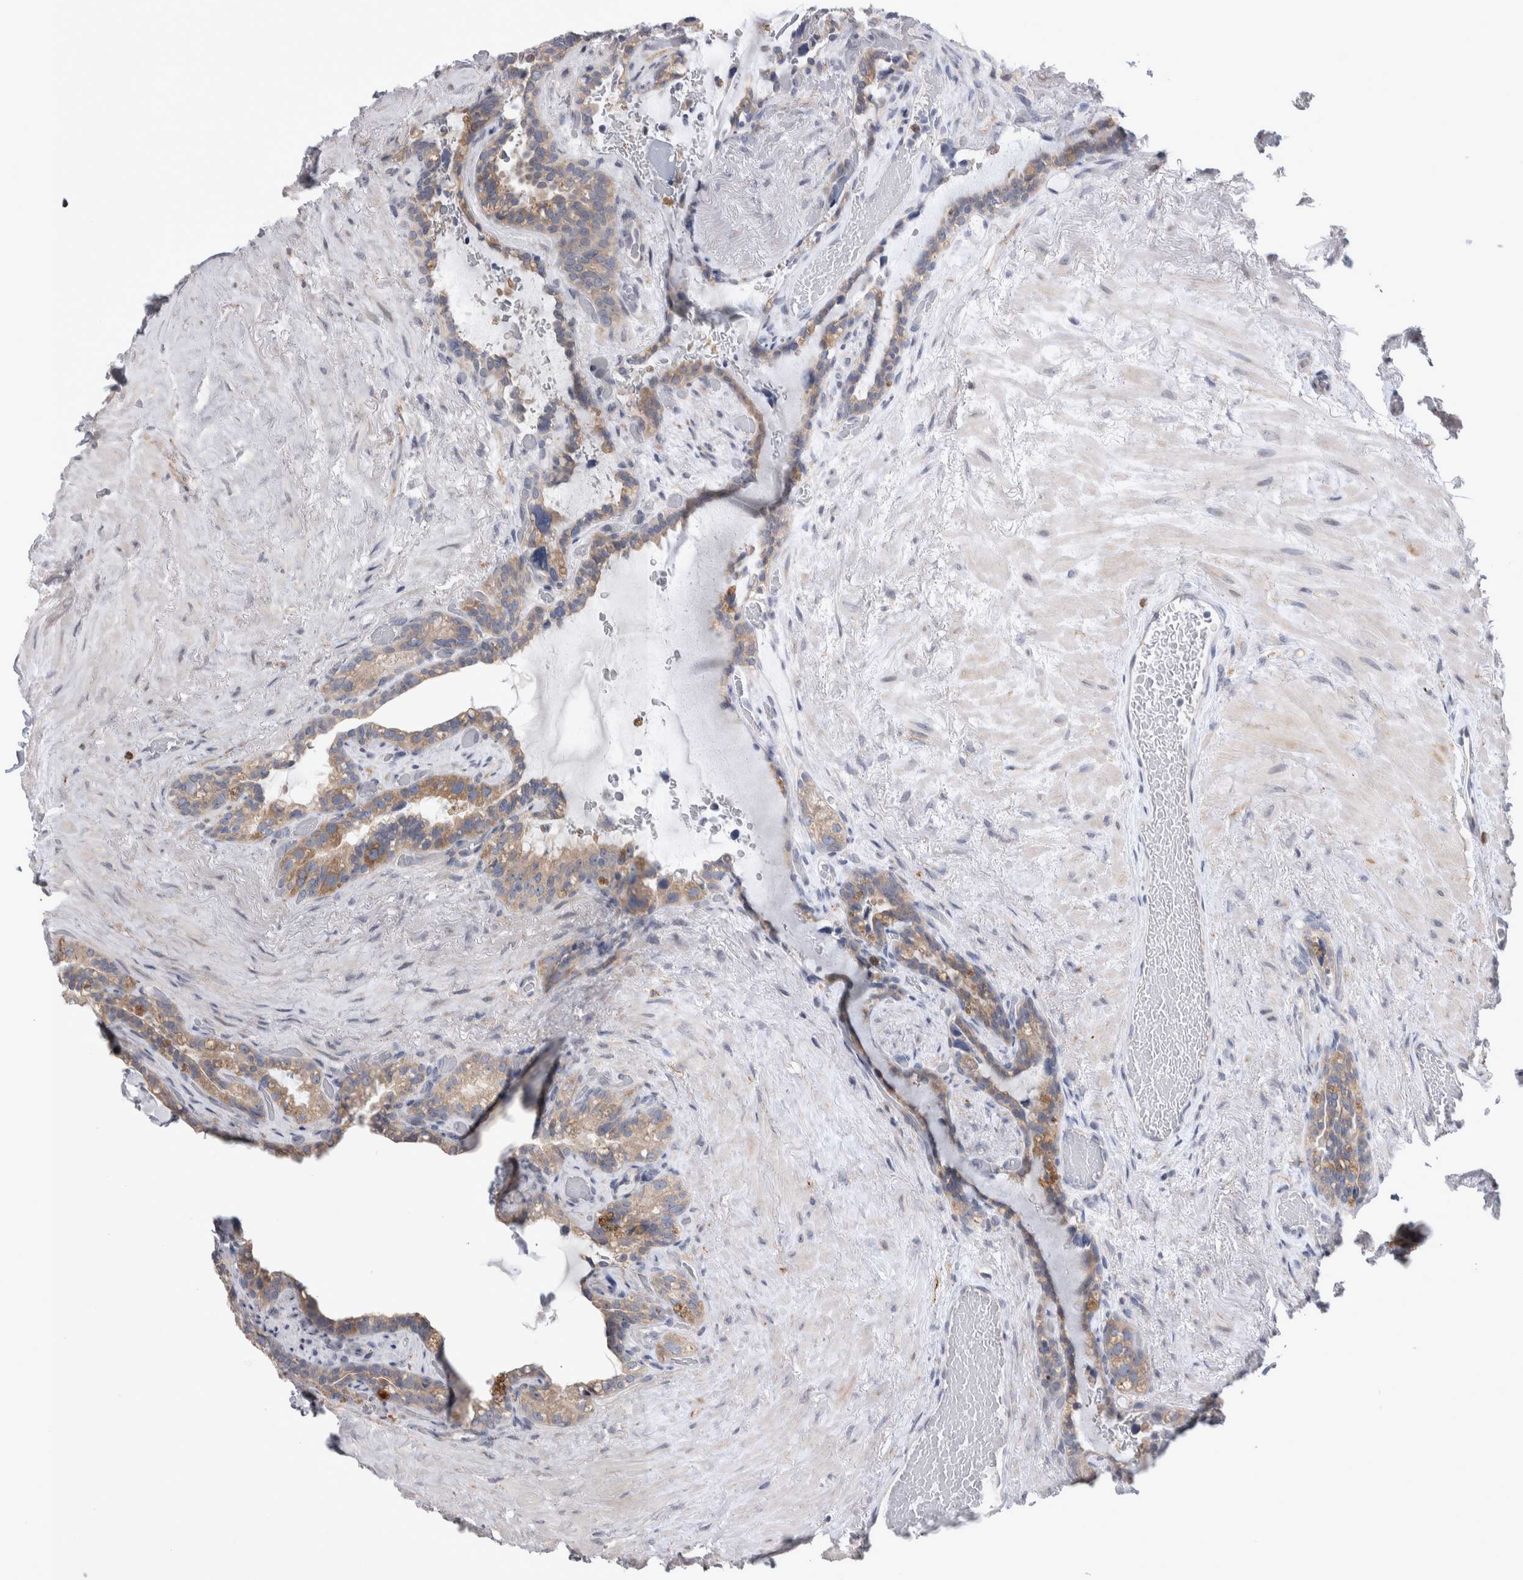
{"staining": {"intensity": "weak", "quantity": ">75%", "location": "cytoplasmic/membranous"}, "tissue": "seminal vesicle", "cell_type": "Glandular cells", "image_type": "normal", "snomed": [{"axis": "morphology", "description": "Normal tissue, NOS"}, {"axis": "topography", "description": "Seminal veicle"}], "caption": "Seminal vesicle stained with DAB (3,3'-diaminobenzidine) IHC reveals low levels of weak cytoplasmic/membranous positivity in approximately >75% of glandular cells.", "gene": "IBTK", "patient": {"sex": "male", "age": 80}}